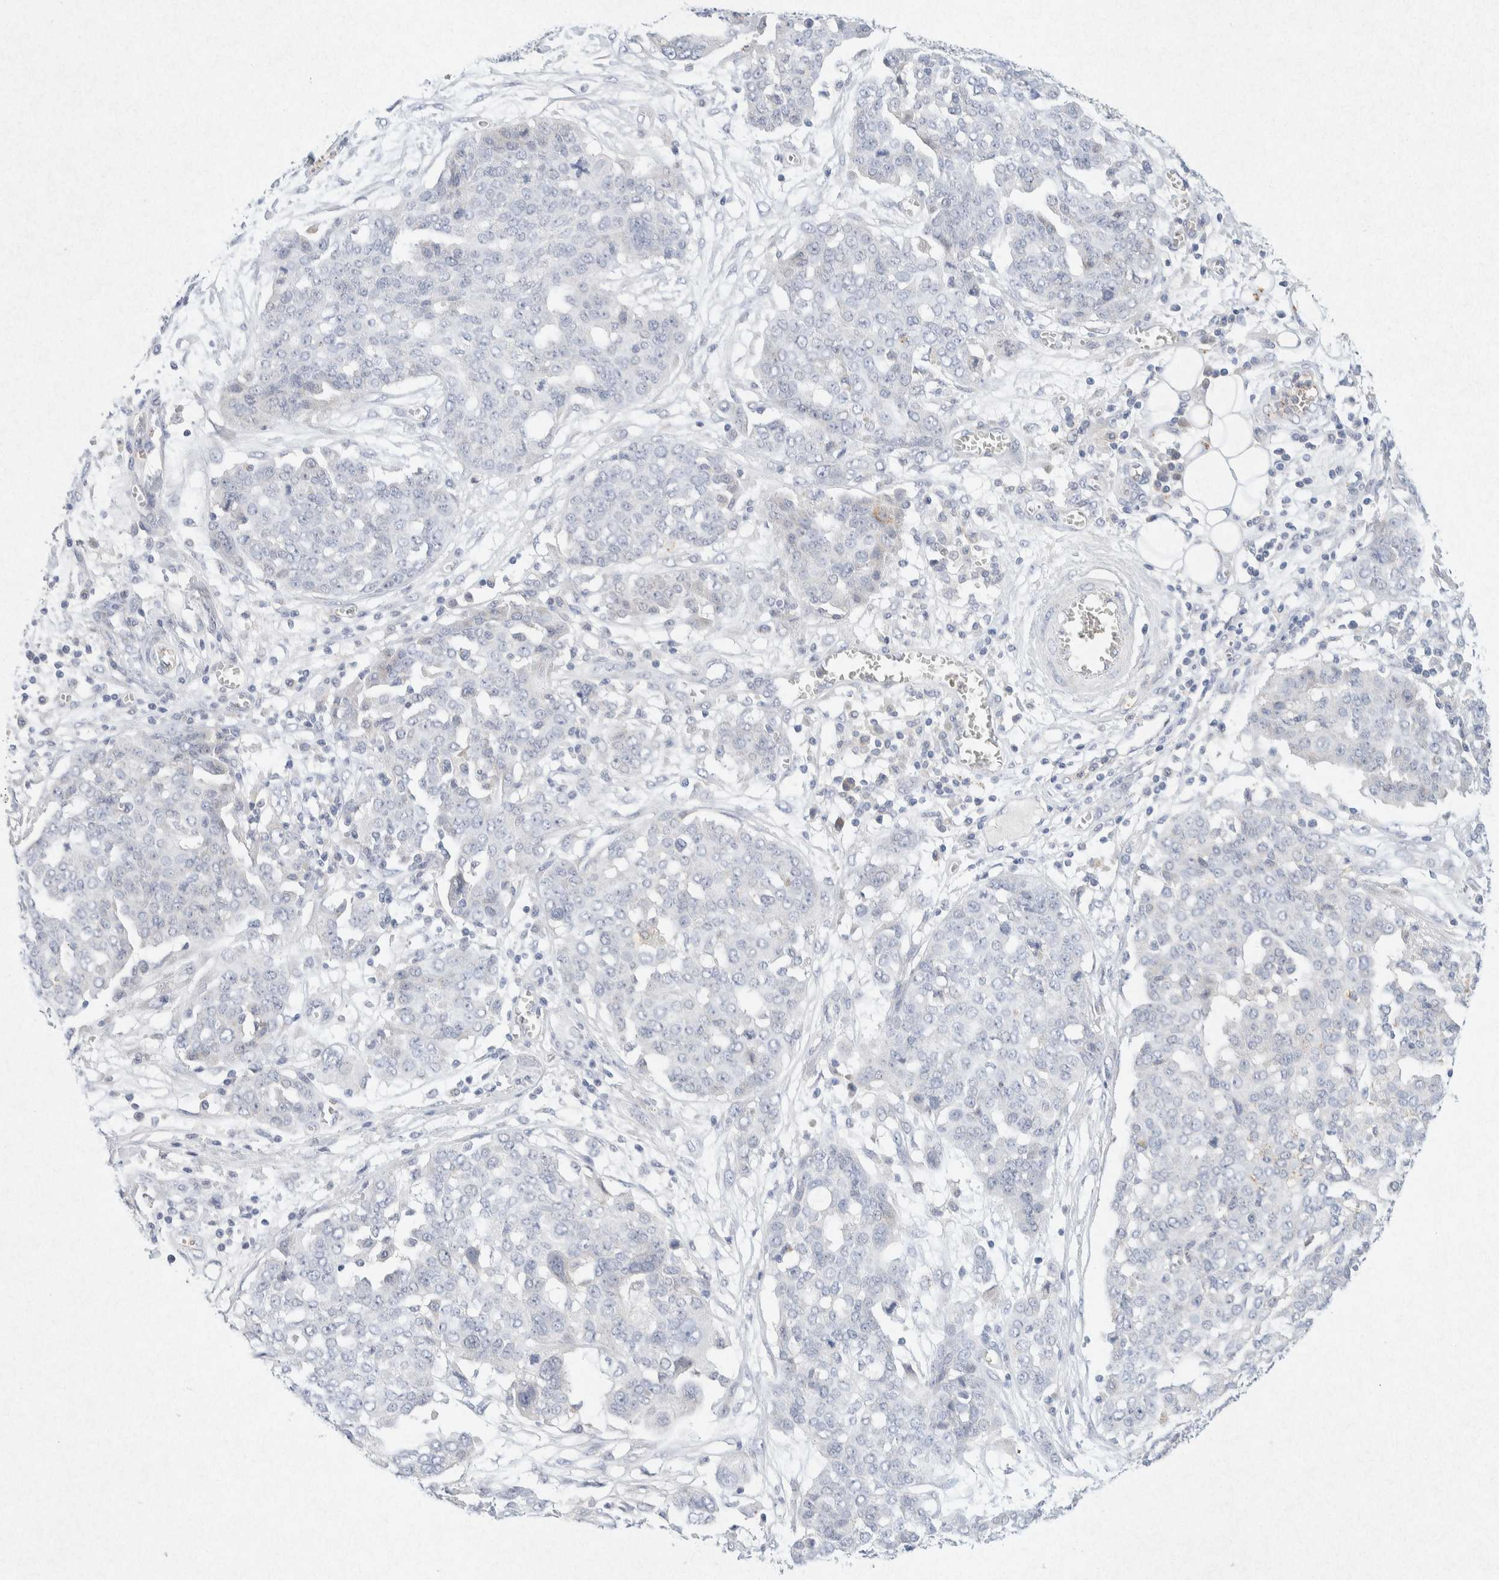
{"staining": {"intensity": "negative", "quantity": "none", "location": "none"}, "tissue": "ovarian cancer", "cell_type": "Tumor cells", "image_type": "cancer", "snomed": [{"axis": "morphology", "description": "Cystadenocarcinoma, serous, NOS"}, {"axis": "topography", "description": "Soft tissue"}, {"axis": "topography", "description": "Ovary"}], "caption": "The image demonstrates no significant staining in tumor cells of ovarian cancer (serous cystadenocarcinoma). Brightfield microscopy of IHC stained with DAB (brown) and hematoxylin (blue), captured at high magnification.", "gene": "GNAI1", "patient": {"sex": "female", "age": 57}}